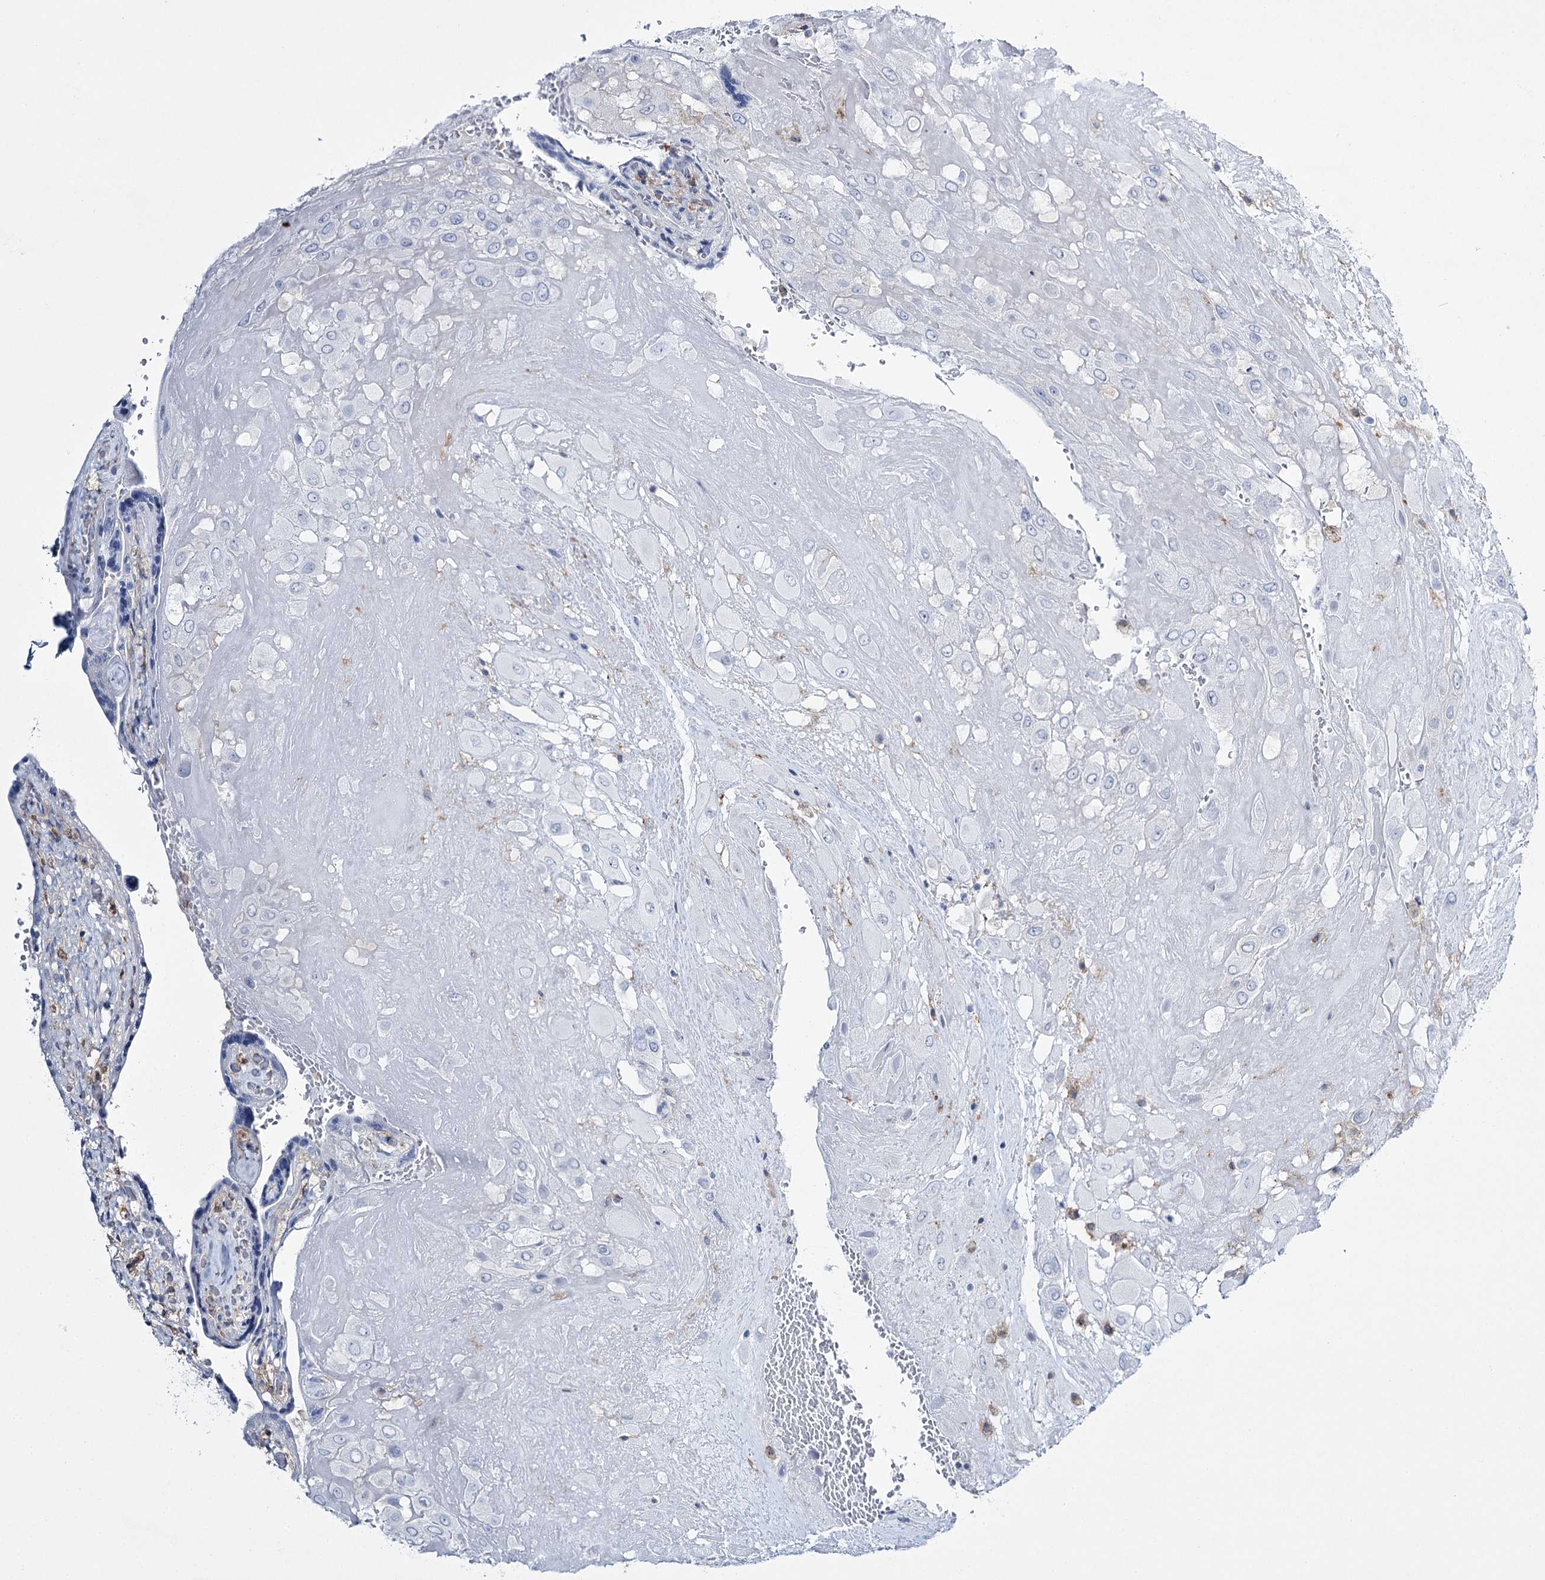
{"staining": {"intensity": "negative", "quantity": "none", "location": "none"}, "tissue": "placenta", "cell_type": "Decidual cells", "image_type": "normal", "snomed": [{"axis": "morphology", "description": "Normal tissue, NOS"}, {"axis": "topography", "description": "Placenta"}], "caption": "Immunohistochemistry photomicrograph of benign placenta: human placenta stained with DAB (3,3'-diaminobenzidine) reveals no significant protein staining in decidual cells.", "gene": "CCDC88A", "patient": {"sex": "female", "age": 37}}